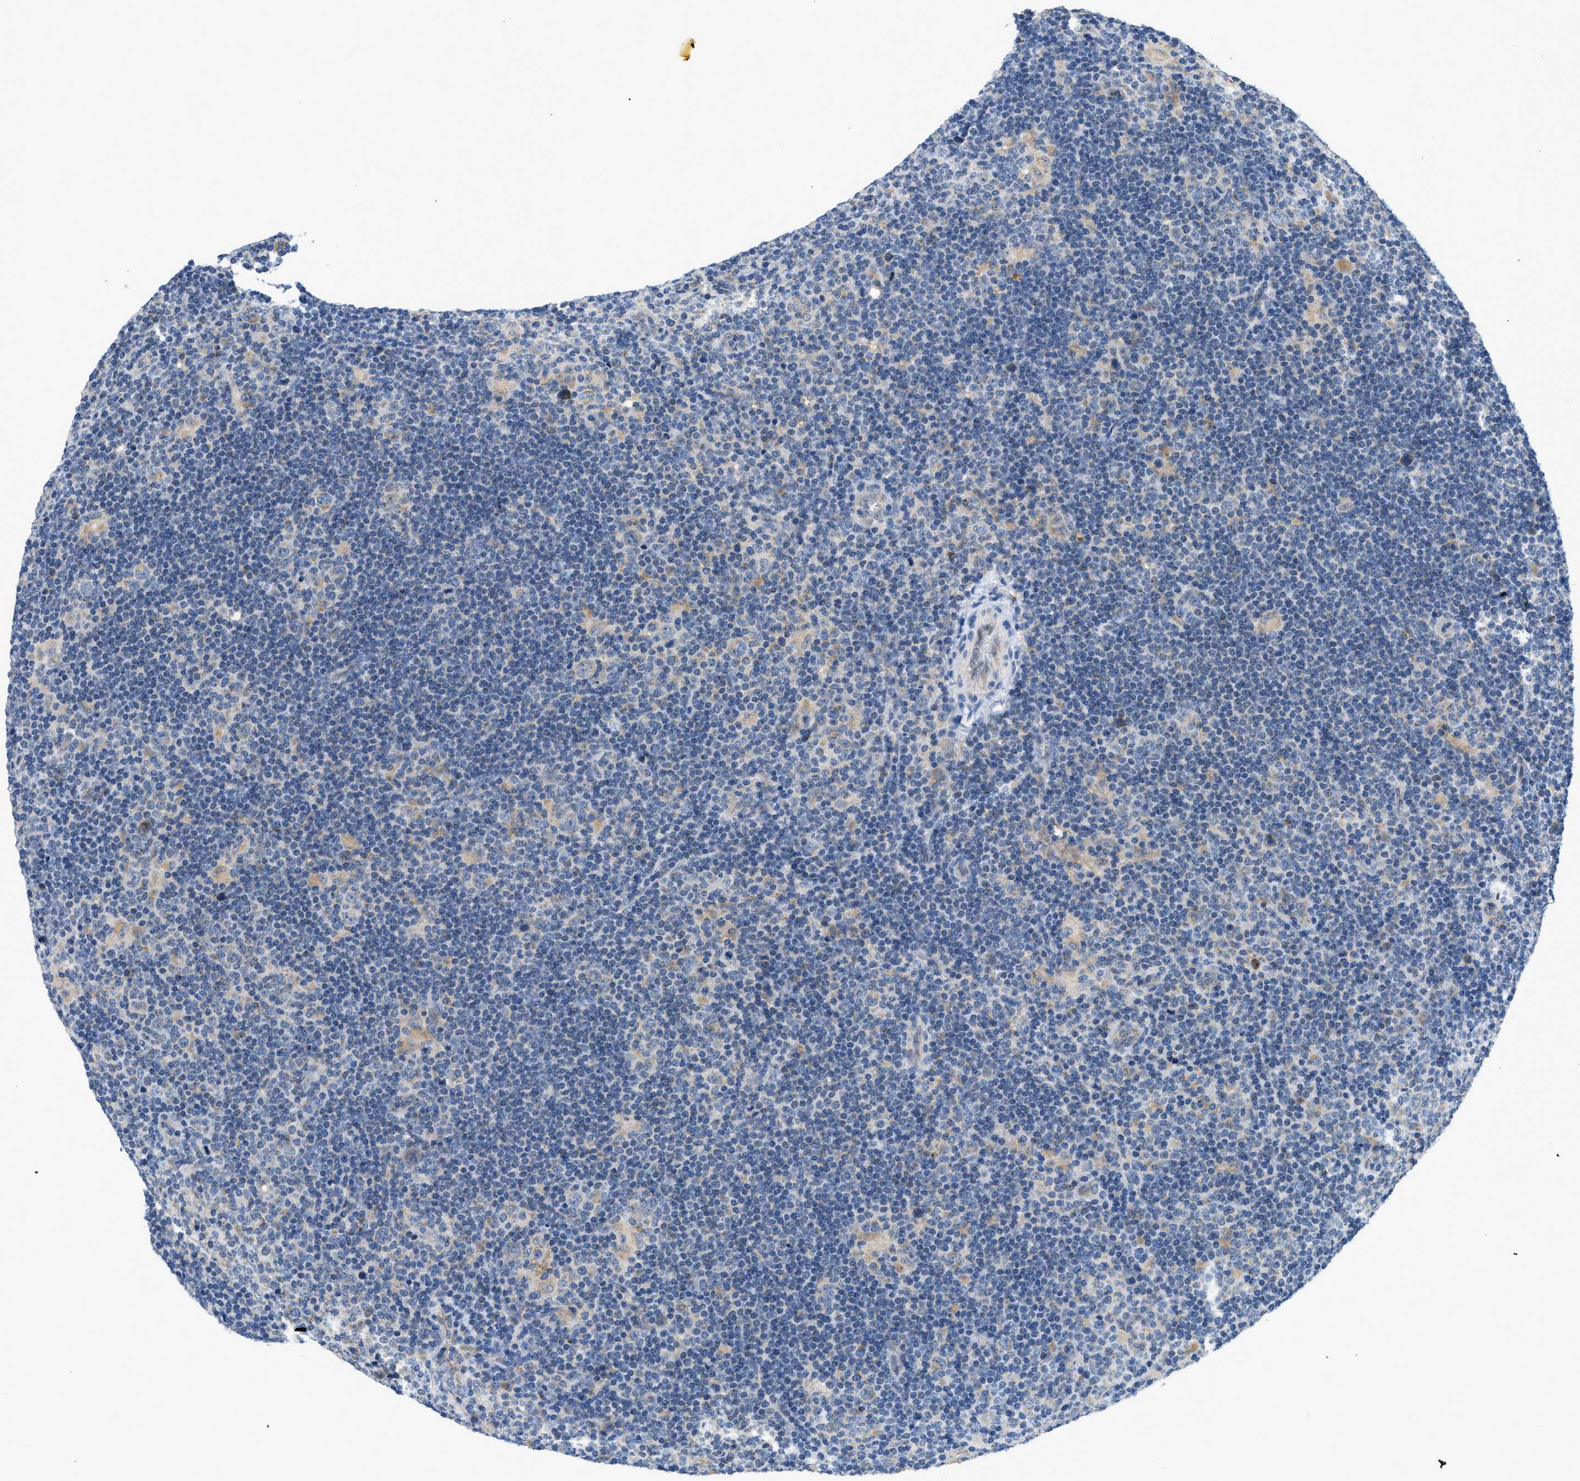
{"staining": {"intensity": "moderate", "quantity": "<25%", "location": "cytoplasmic/membranous"}, "tissue": "lymphoma", "cell_type": "Tumor cells", "image_type": "cancer", "snomed": [{"axis": "morphology", "description": "Hodgkin's disease, NOS"}, {"axis": "topography", "description": "Lymph node"}], "caption": "Tumor cells display low levels of moderate cytoplasmic/membranous staining in approximately <25% of cells in lymphoma. Nuclei are stained in blue.", "gene": "PNKD", "patient": {"sex": "female", "age": 57}}